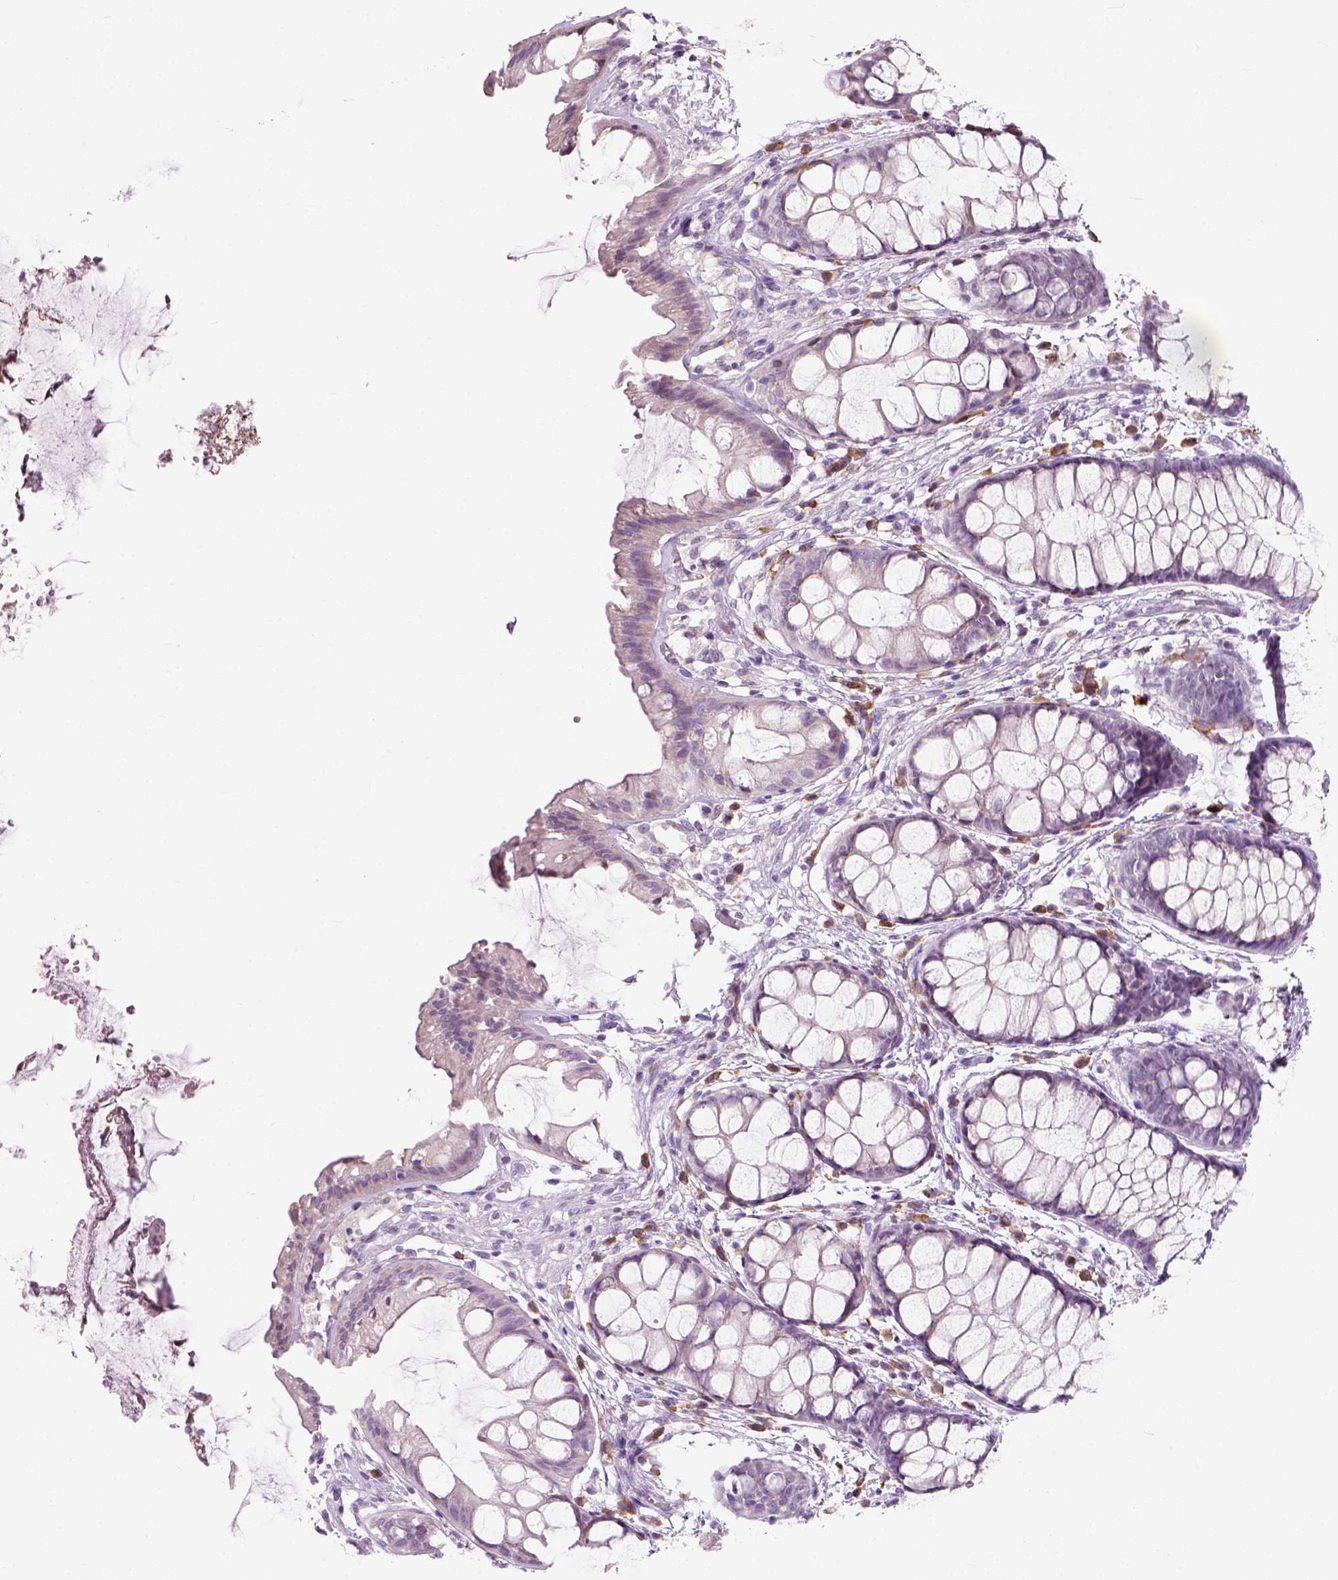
{"staining": {"intensity": "negative", "quantity": "none", "location": "none"}, "tissue": "rectum", "cell_type": "Glandular cells", "image_type": "normal", "snomed": [{"axis": "morphology", "description": "Normal tissue, NOS"}, {"axis": "topography", "description": "Rectum"}], "caption": "The histopathology image displays no staining of glandular cells in benign rectum.", "gene": "TRIM72", "patient": {"sex": "female", "age": 62}}